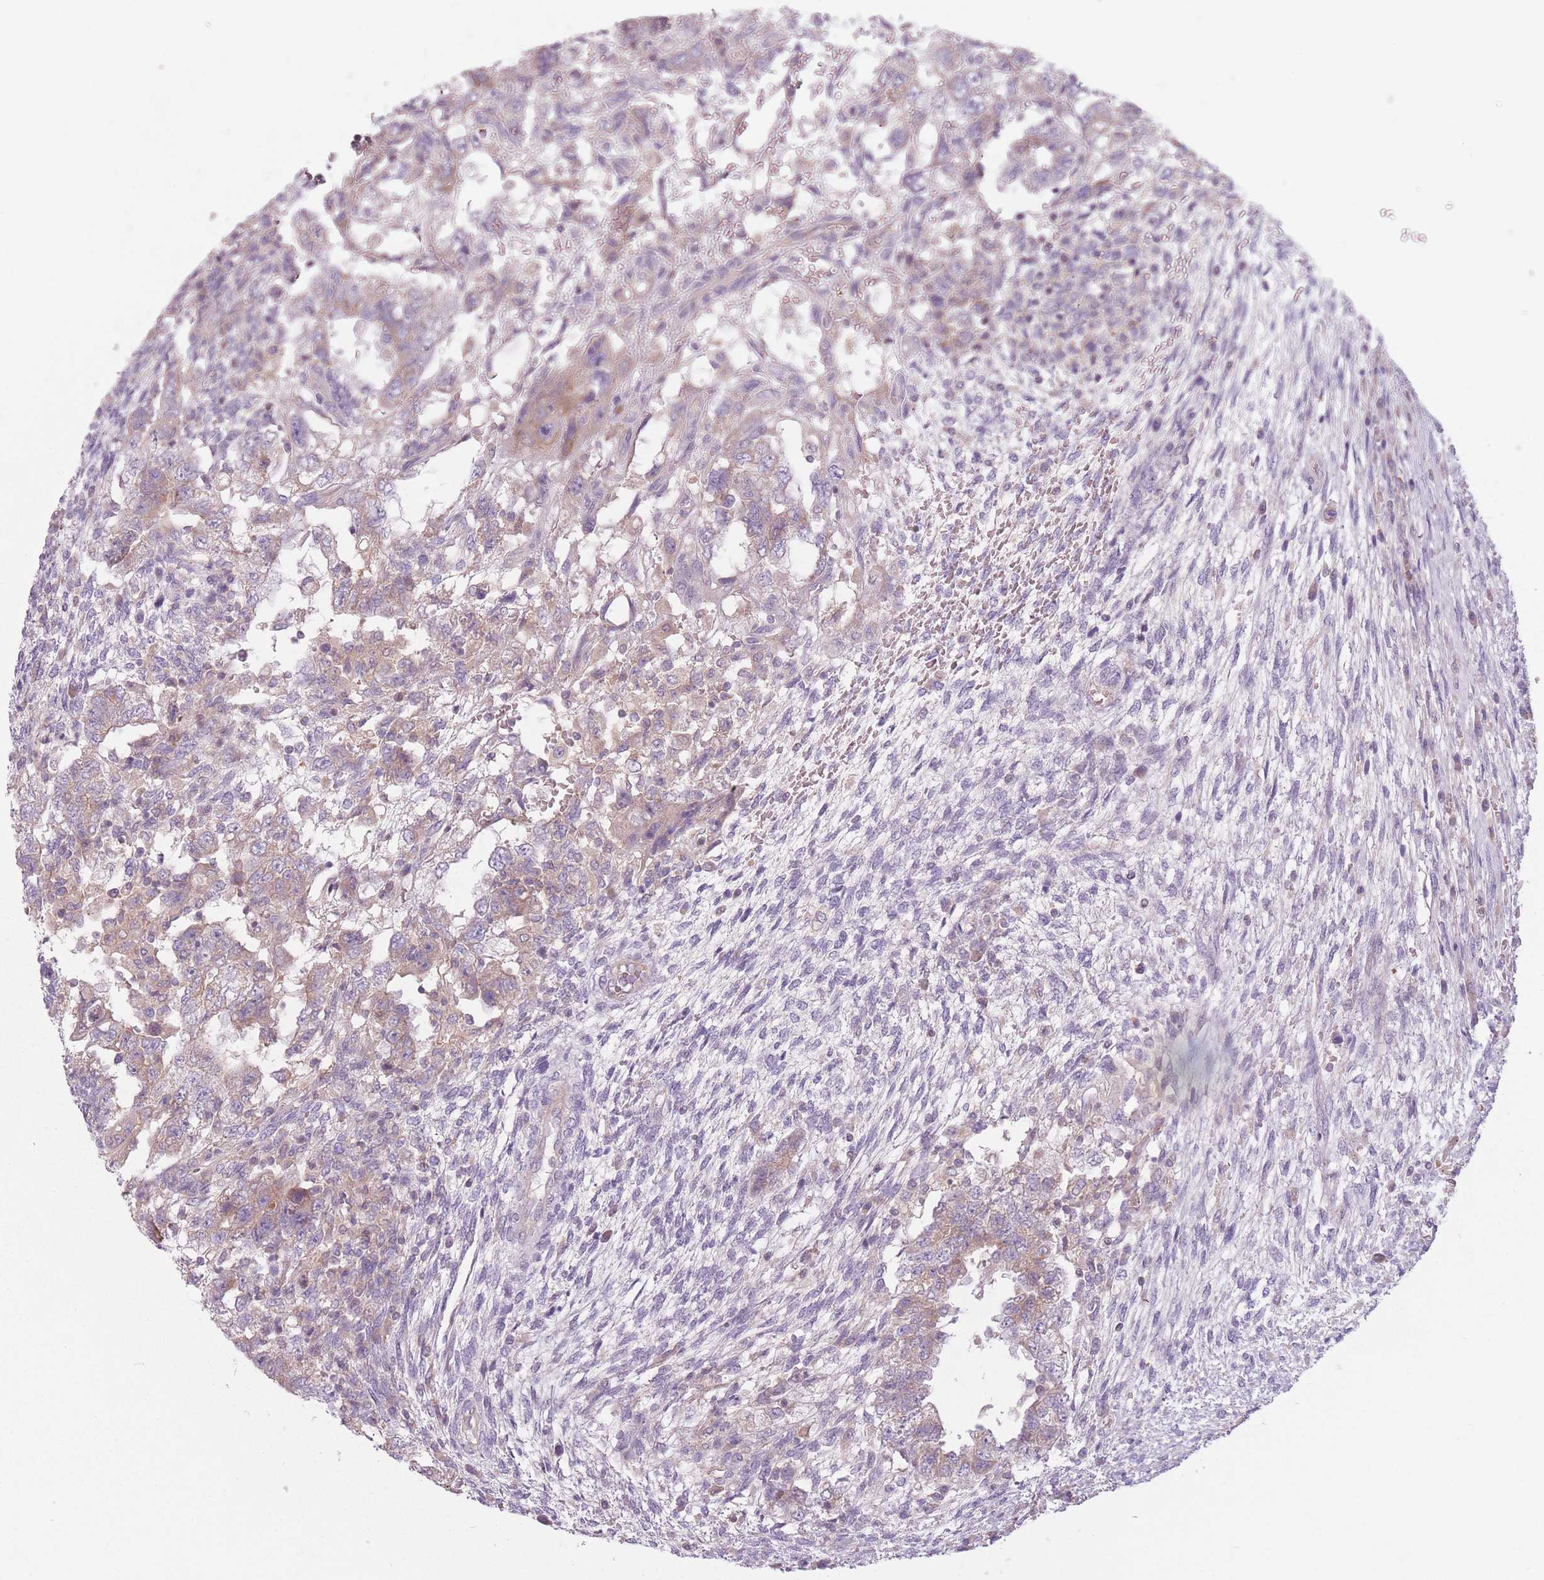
{"staining": {"intensity": "weak", "quantity": "25%-75%", "location": "cytoplasmic/membranous"}, "tissue": "testis cancer", "cell_type": "Tumor cells", "image_type": "cancer", "snomed": [{"axis": "morphology", "description": "Carcinoma, Embryonal, NOS"}, {"axis": "topography", "description": "Testis"}], "caption": "Testis cancer stained with DAB (3,3'-diaminobenzidine) IHC reveals low levels of weak cytoplasmic/membranous expression in approximately 25%-75% of tumor cells.", "gene": "NT5DC2", "patient": {"sex": "male", "age": 26}}